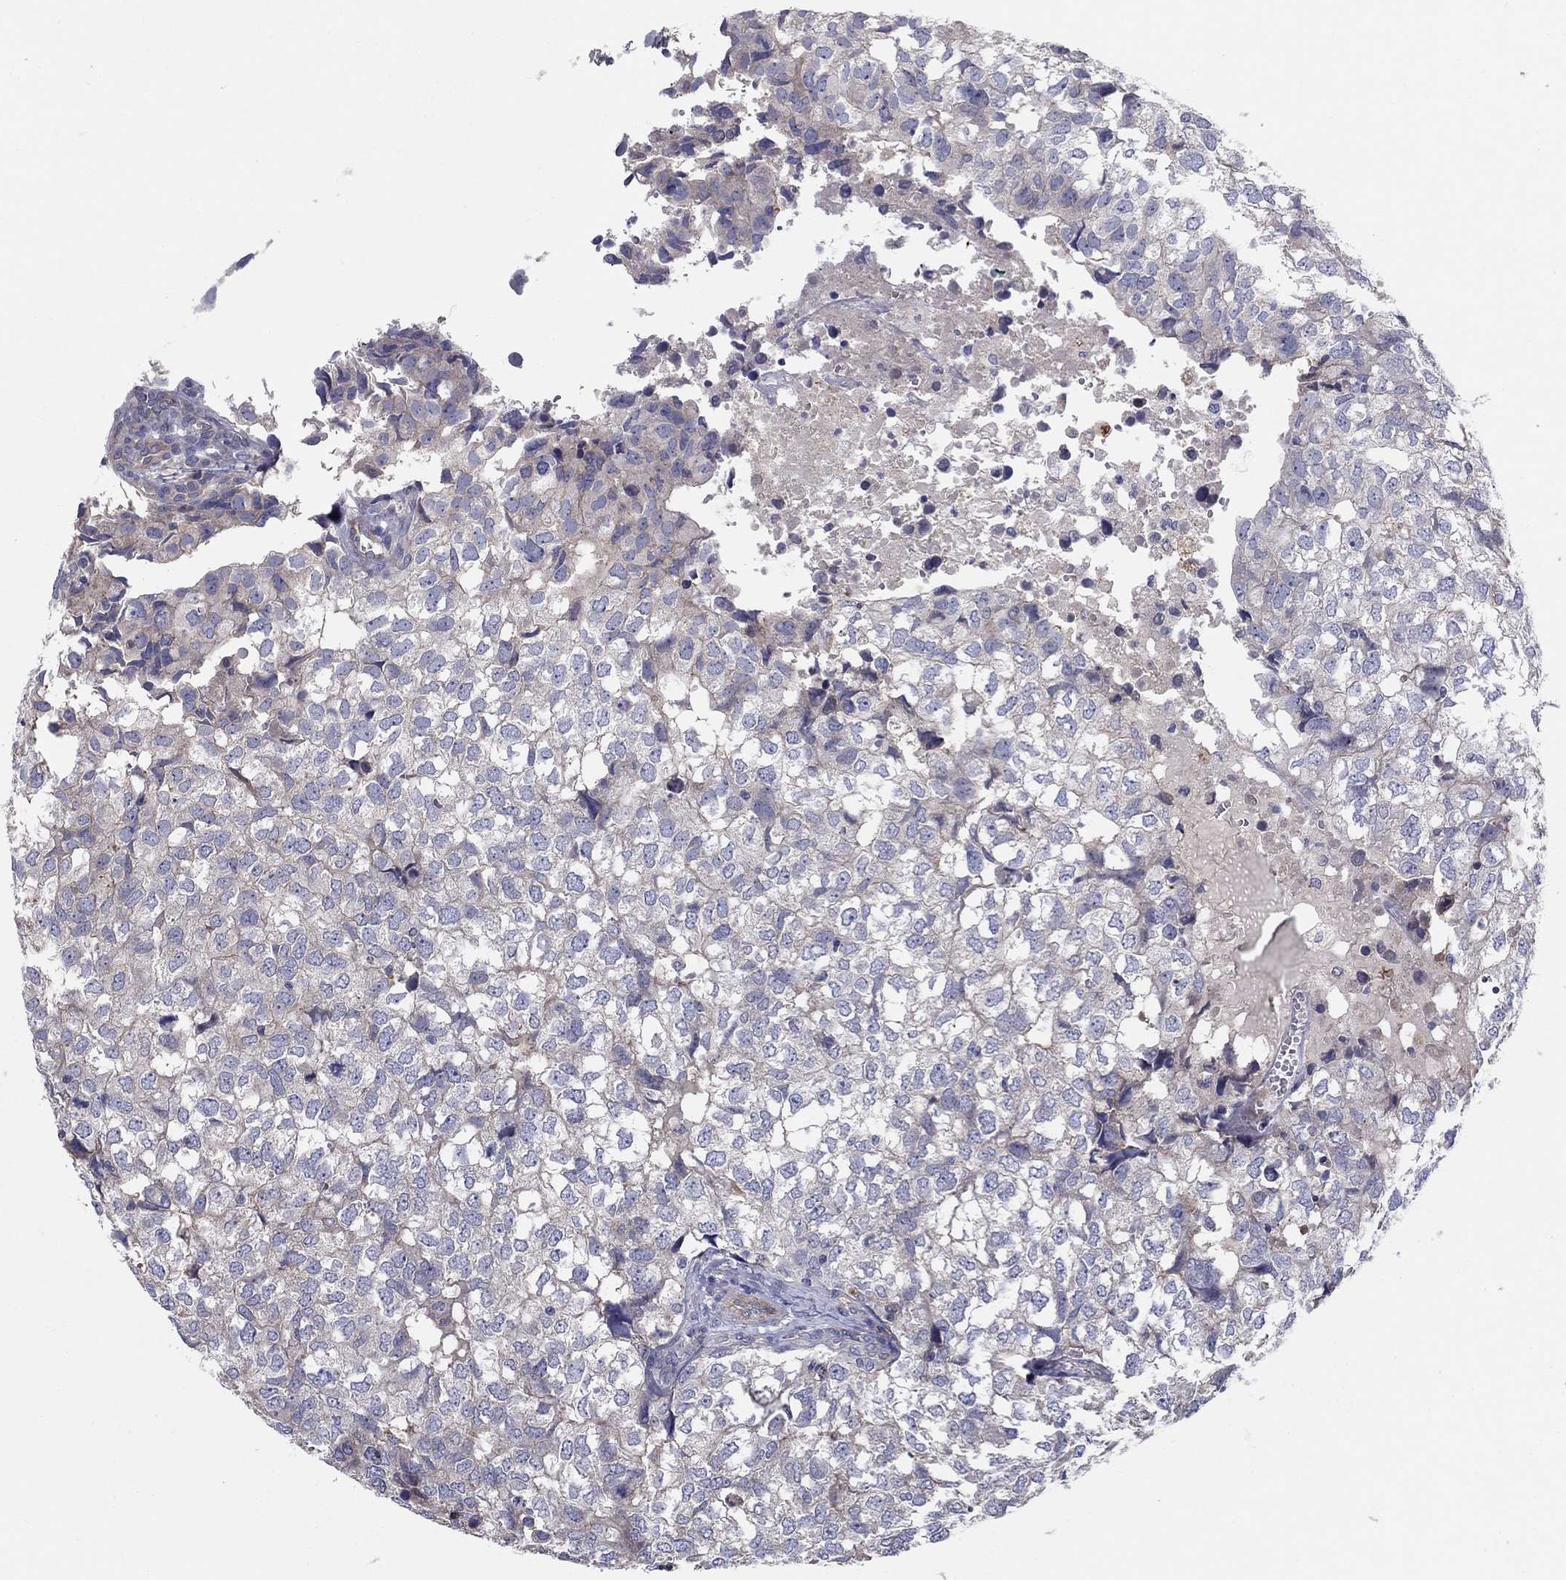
{"staining": {"intensity": "negative", "quantity": "none", "location": "none"}, "tissue": "breast cancer", "cell_type": "Tumor cells", "image_type": "cancer", "snomed": [{"axis": "morphology", "description": "Duct carcinoma"}, {"axis": "topography", "description": "Breast"}], "caption": "The immunohistochemistry (IHC) micrograph has no significant expression in tumor cells of breast cancer tissue.", "gene": "EMP2", "patient": {"sex": "female", "age": 30}}